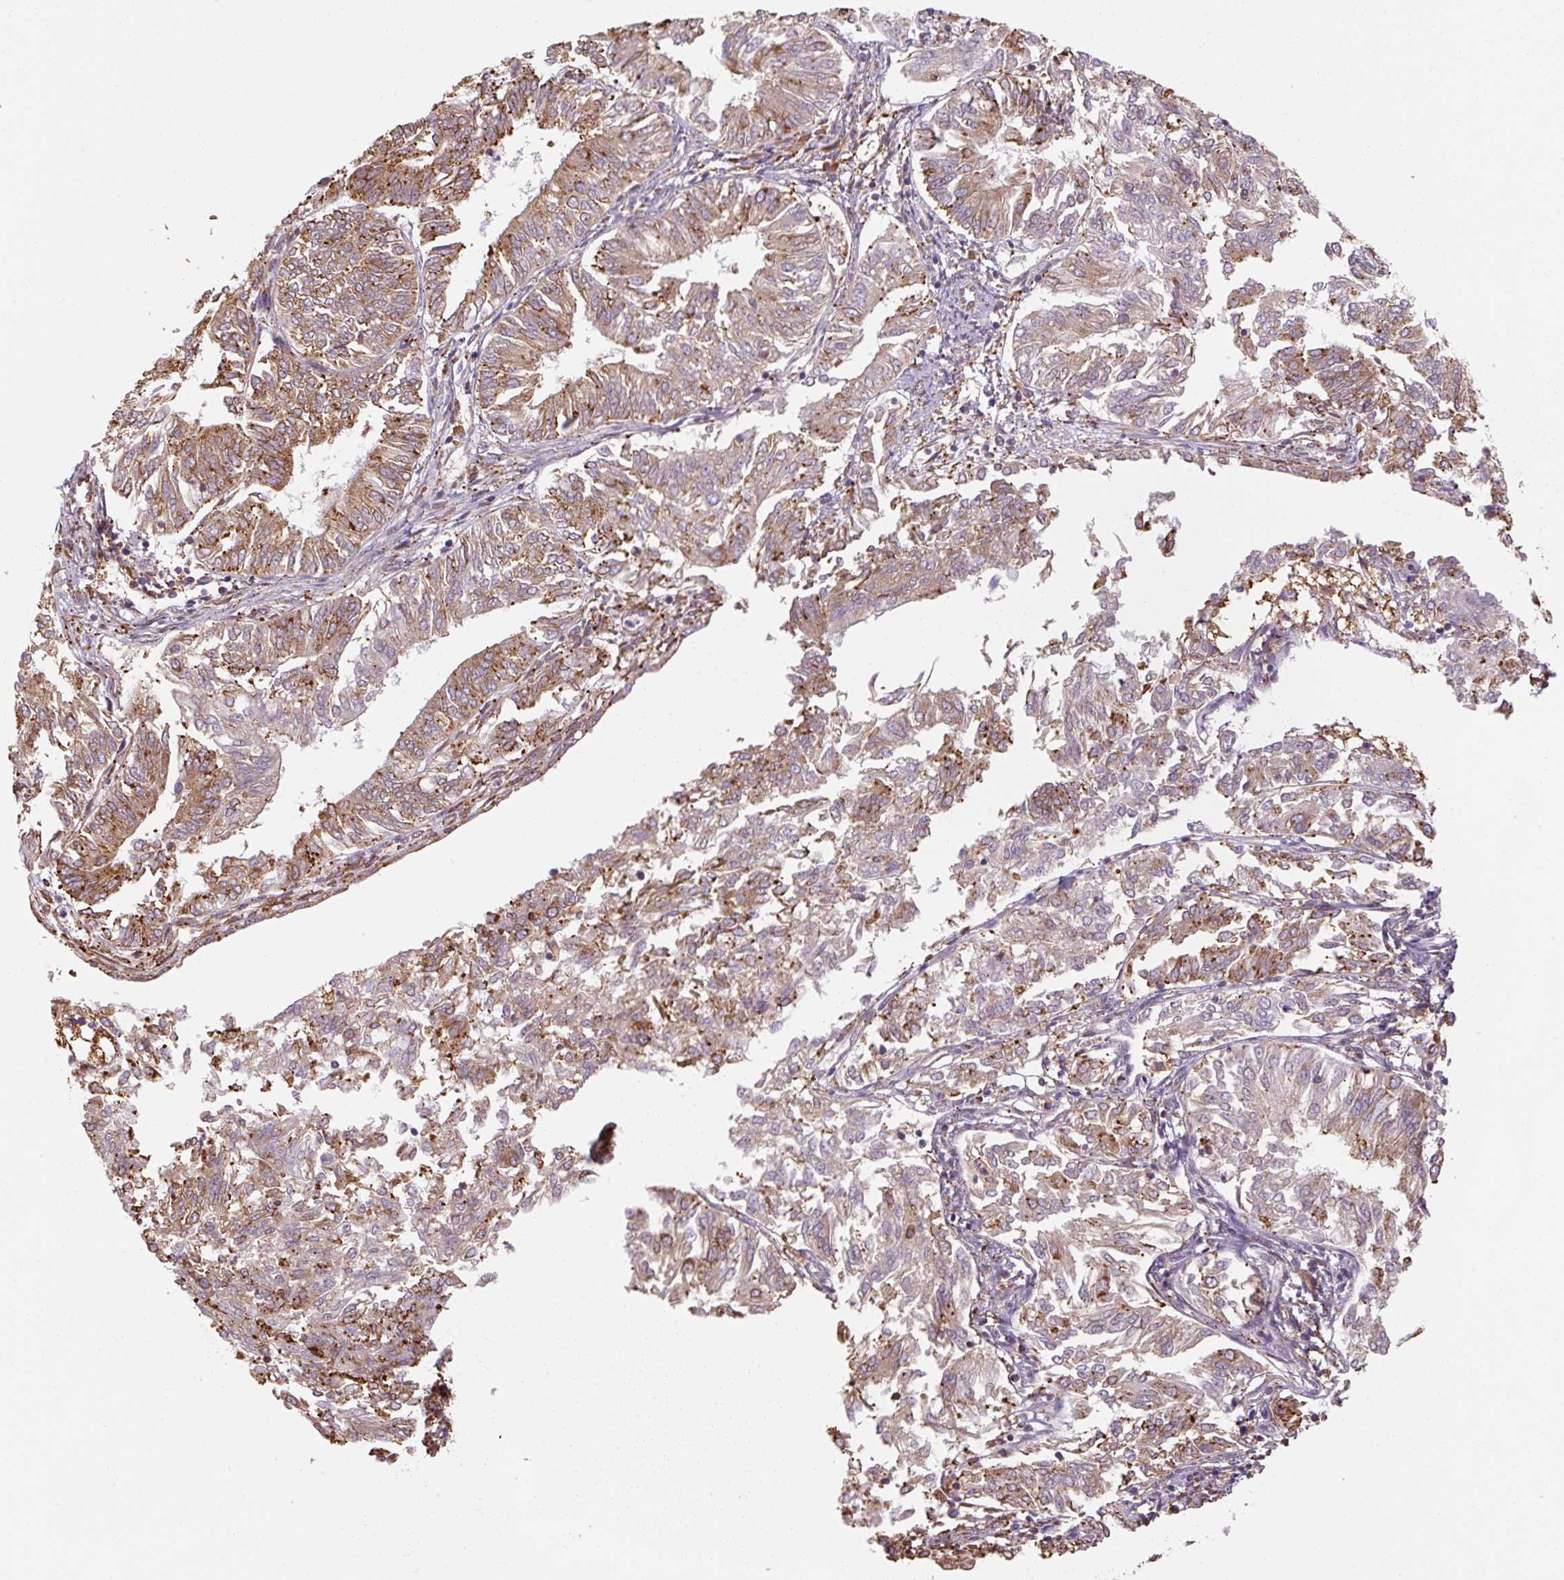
{"staining": {"intensity": "moderate", "quantity": ">75%", "location": "cytoplasmic/membranous"}, "tissue": "endometrial cancer", "cell_type": "Tumor cells", "image_type": "cancer", "snomed": [{"axis": "morphology", "description": "Adenocarcinoma, NOS"}, {"axis": "topography", "description": "Endometrium"}], "caption": "This is an image of immunohistochemistry staining of endometrial adenocarcinoma, which shows moderate positivity in the cytoplasmic/membranous of tumor cells.", "gene": "PRKCSH", "patient": {"sex": "female", "age": 58}}